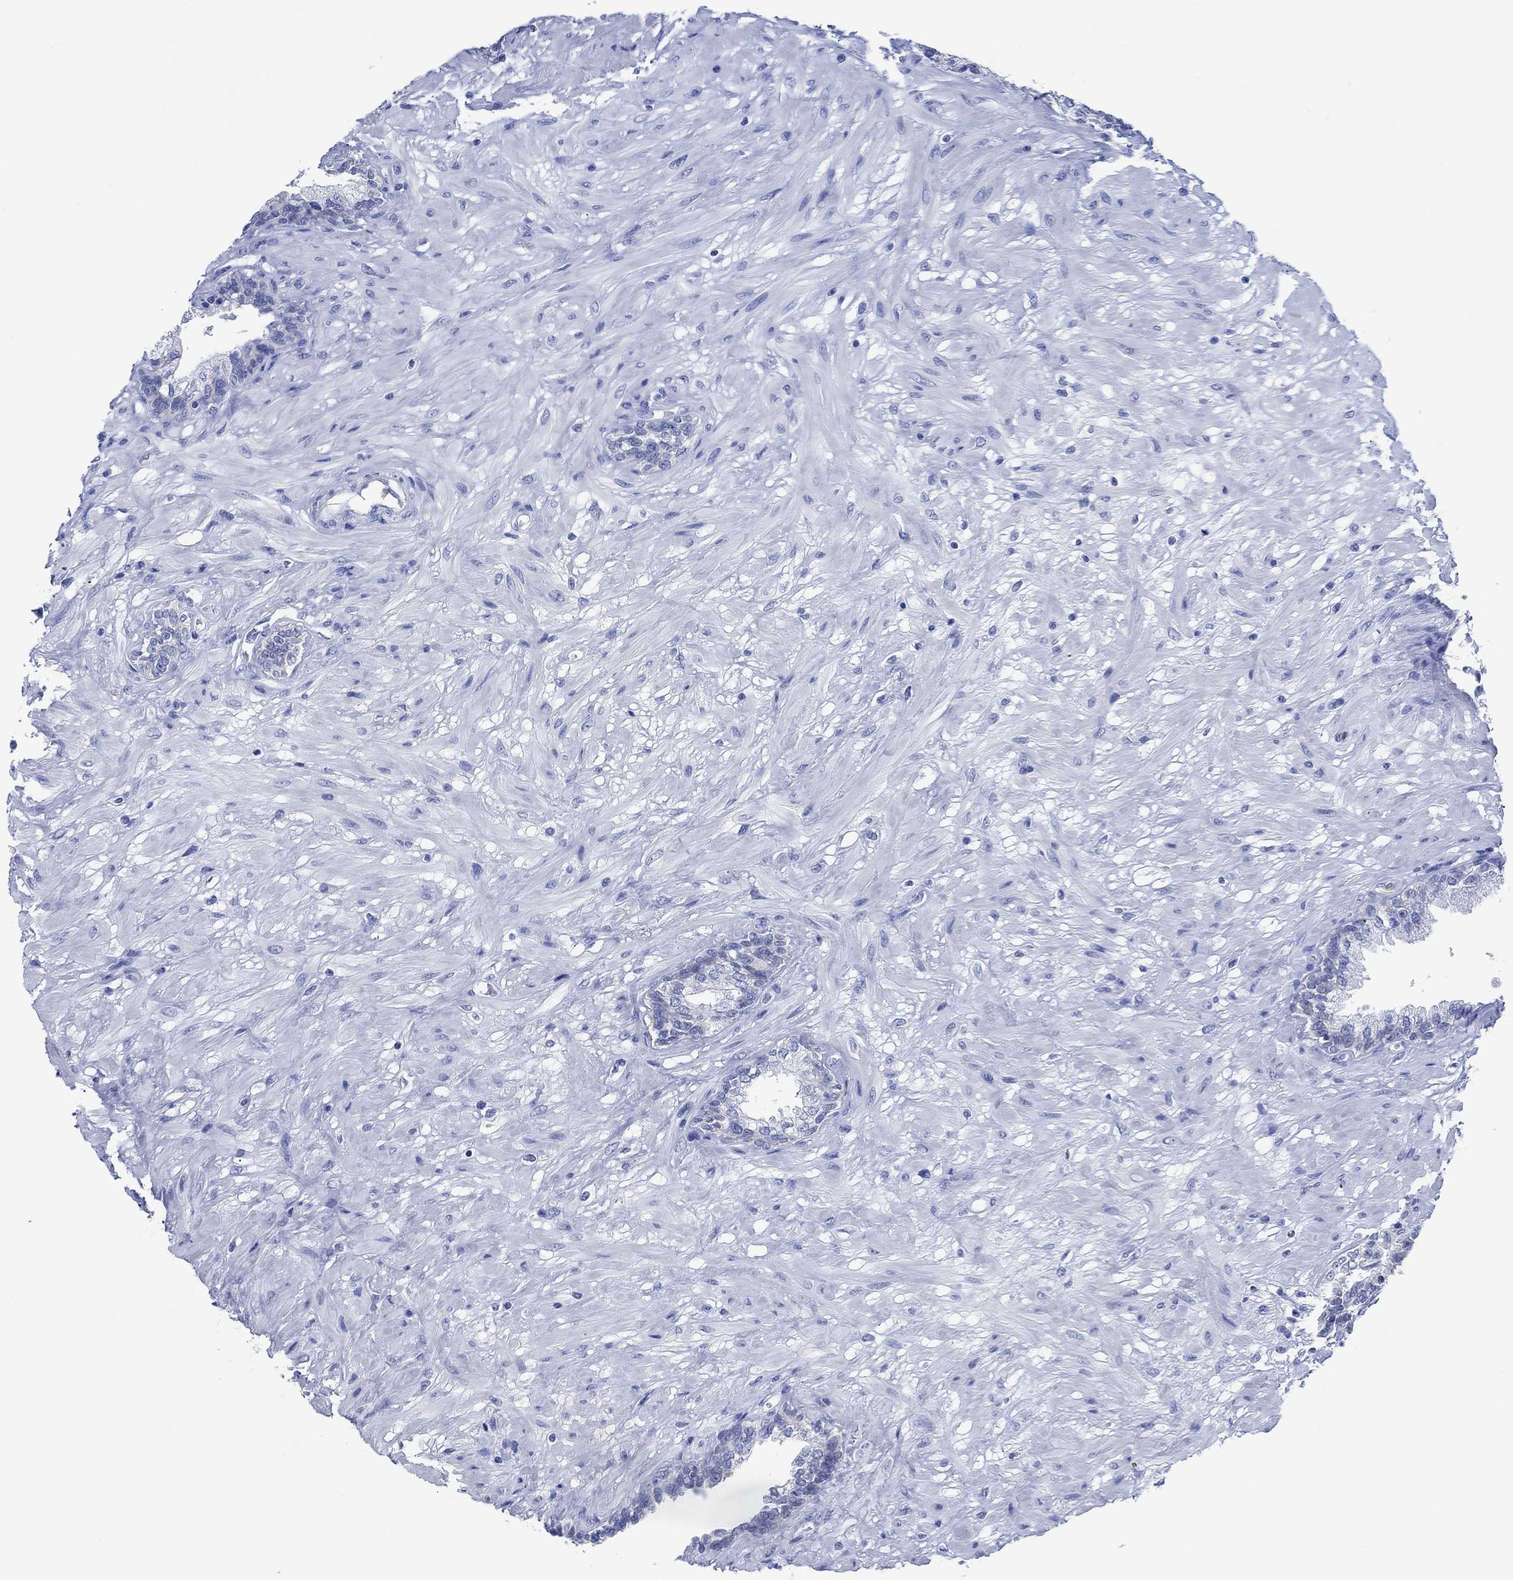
{"staining": {"intensity": "negative", "quantity": "none", "location": "none"}, "tissue": "prostate", "cell_type": "Glandular cells", "image_type": "normal", "snomed": [{"axis": "morphology", "description": "Normal tissue, NOS"}, {"axis": "topography", "description": "Prostate"}], "caption": "Image shows no protein staining in glandular cells of unremarkable prostate.", "gene": "ZNF671", "patient": {"sex": "male", "age": 63}}